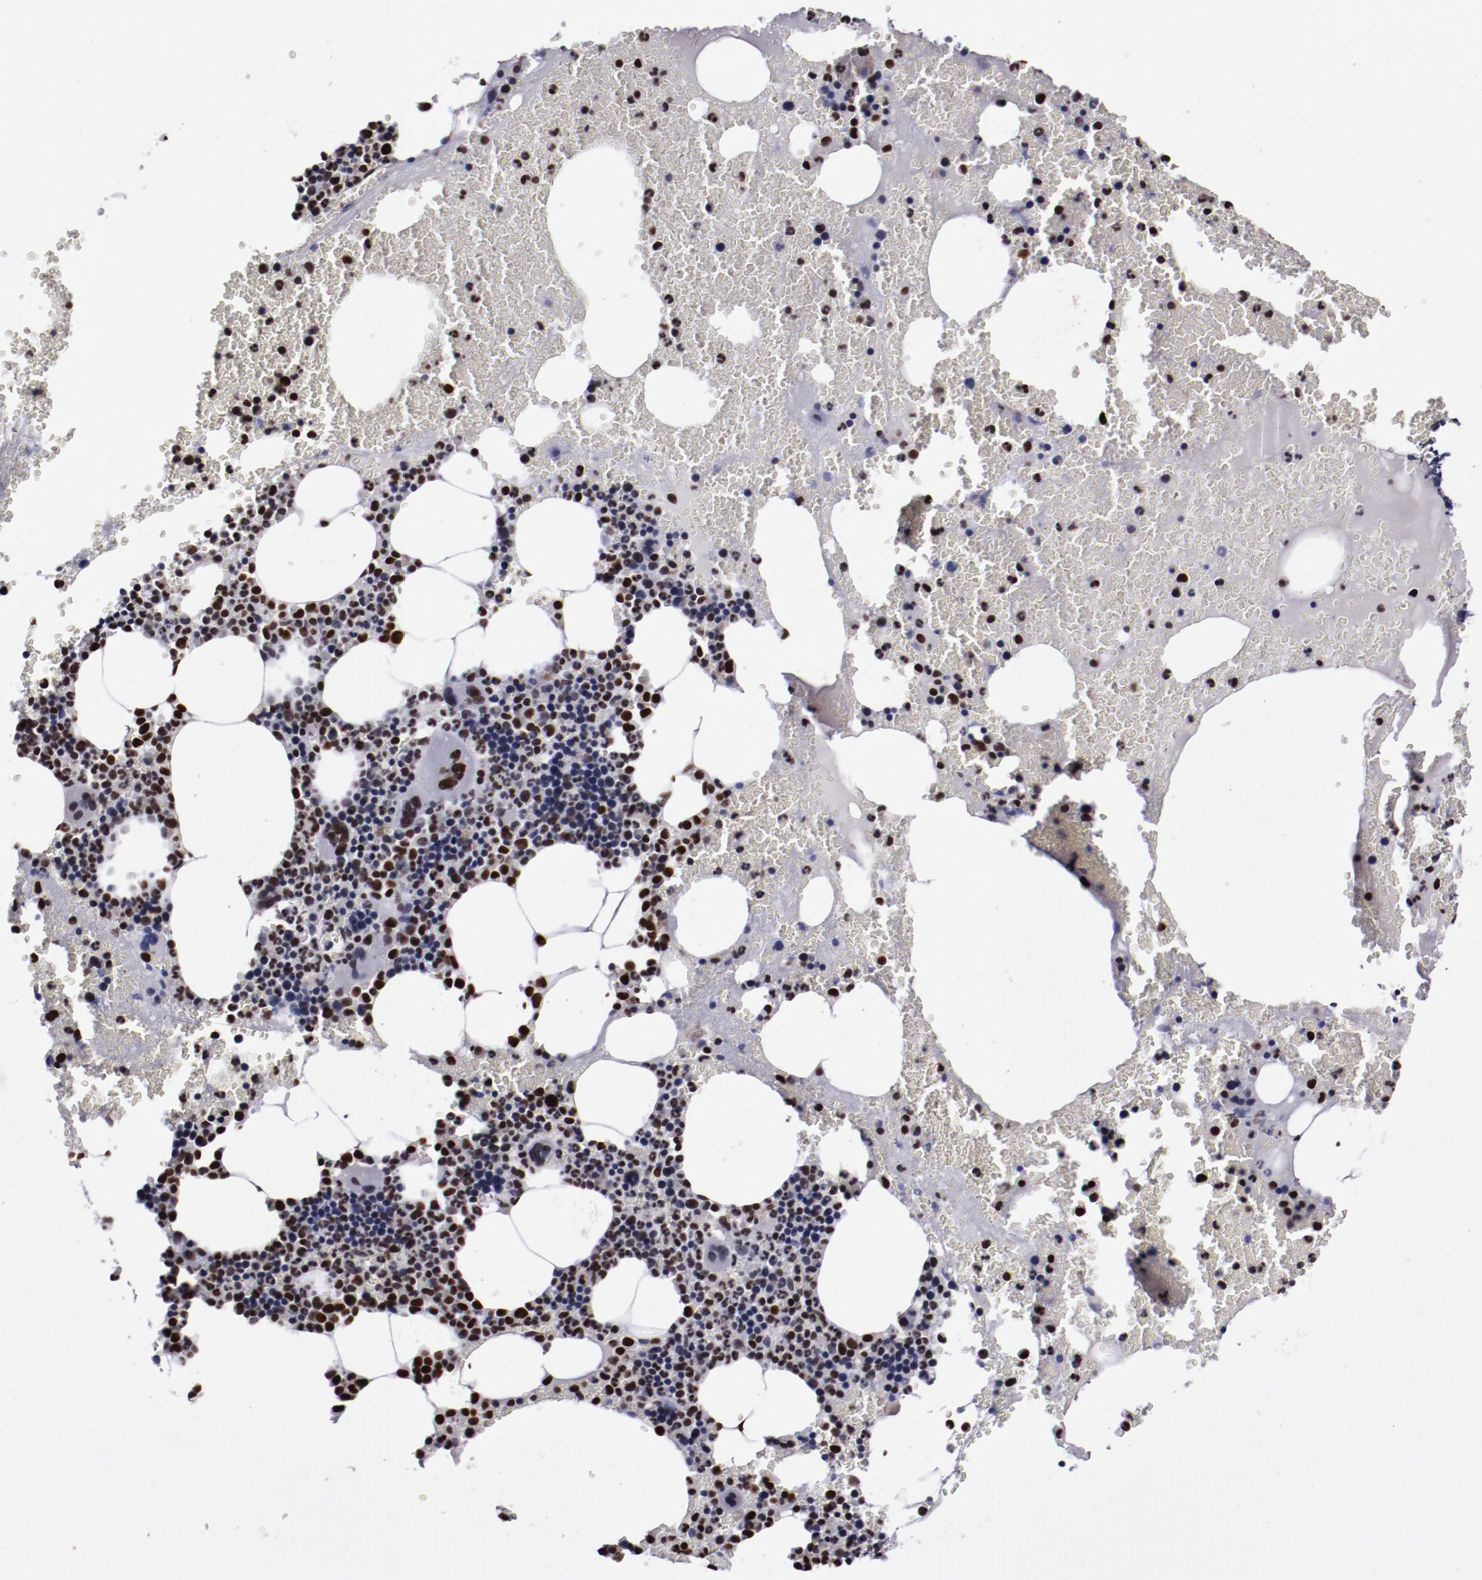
{"staining": {"intensity": "moderate", "quantity": "25%-75%", "location": "nuclear"}, "tissue": "bone marrow", "cell_type": "Hematopoietic cells", "image_type": "normal", "snomed": [{"axis": "morphology", "description": "Normal tissue, NOS"}, {"axis": "topography", "description": "Bone marrow"}], "caption": "Normal bone marrow displays moderate nuclear staining in about 25%-75% of hematopoietic cells, visualized by immunohistochemistry. The staining is performed using DAB brown chromogen to label protein expression. The nuclei are counter-stained blue using hematoxylin.", "gene": "APEX1", "patient": {"sex": "male", "age": 82}}